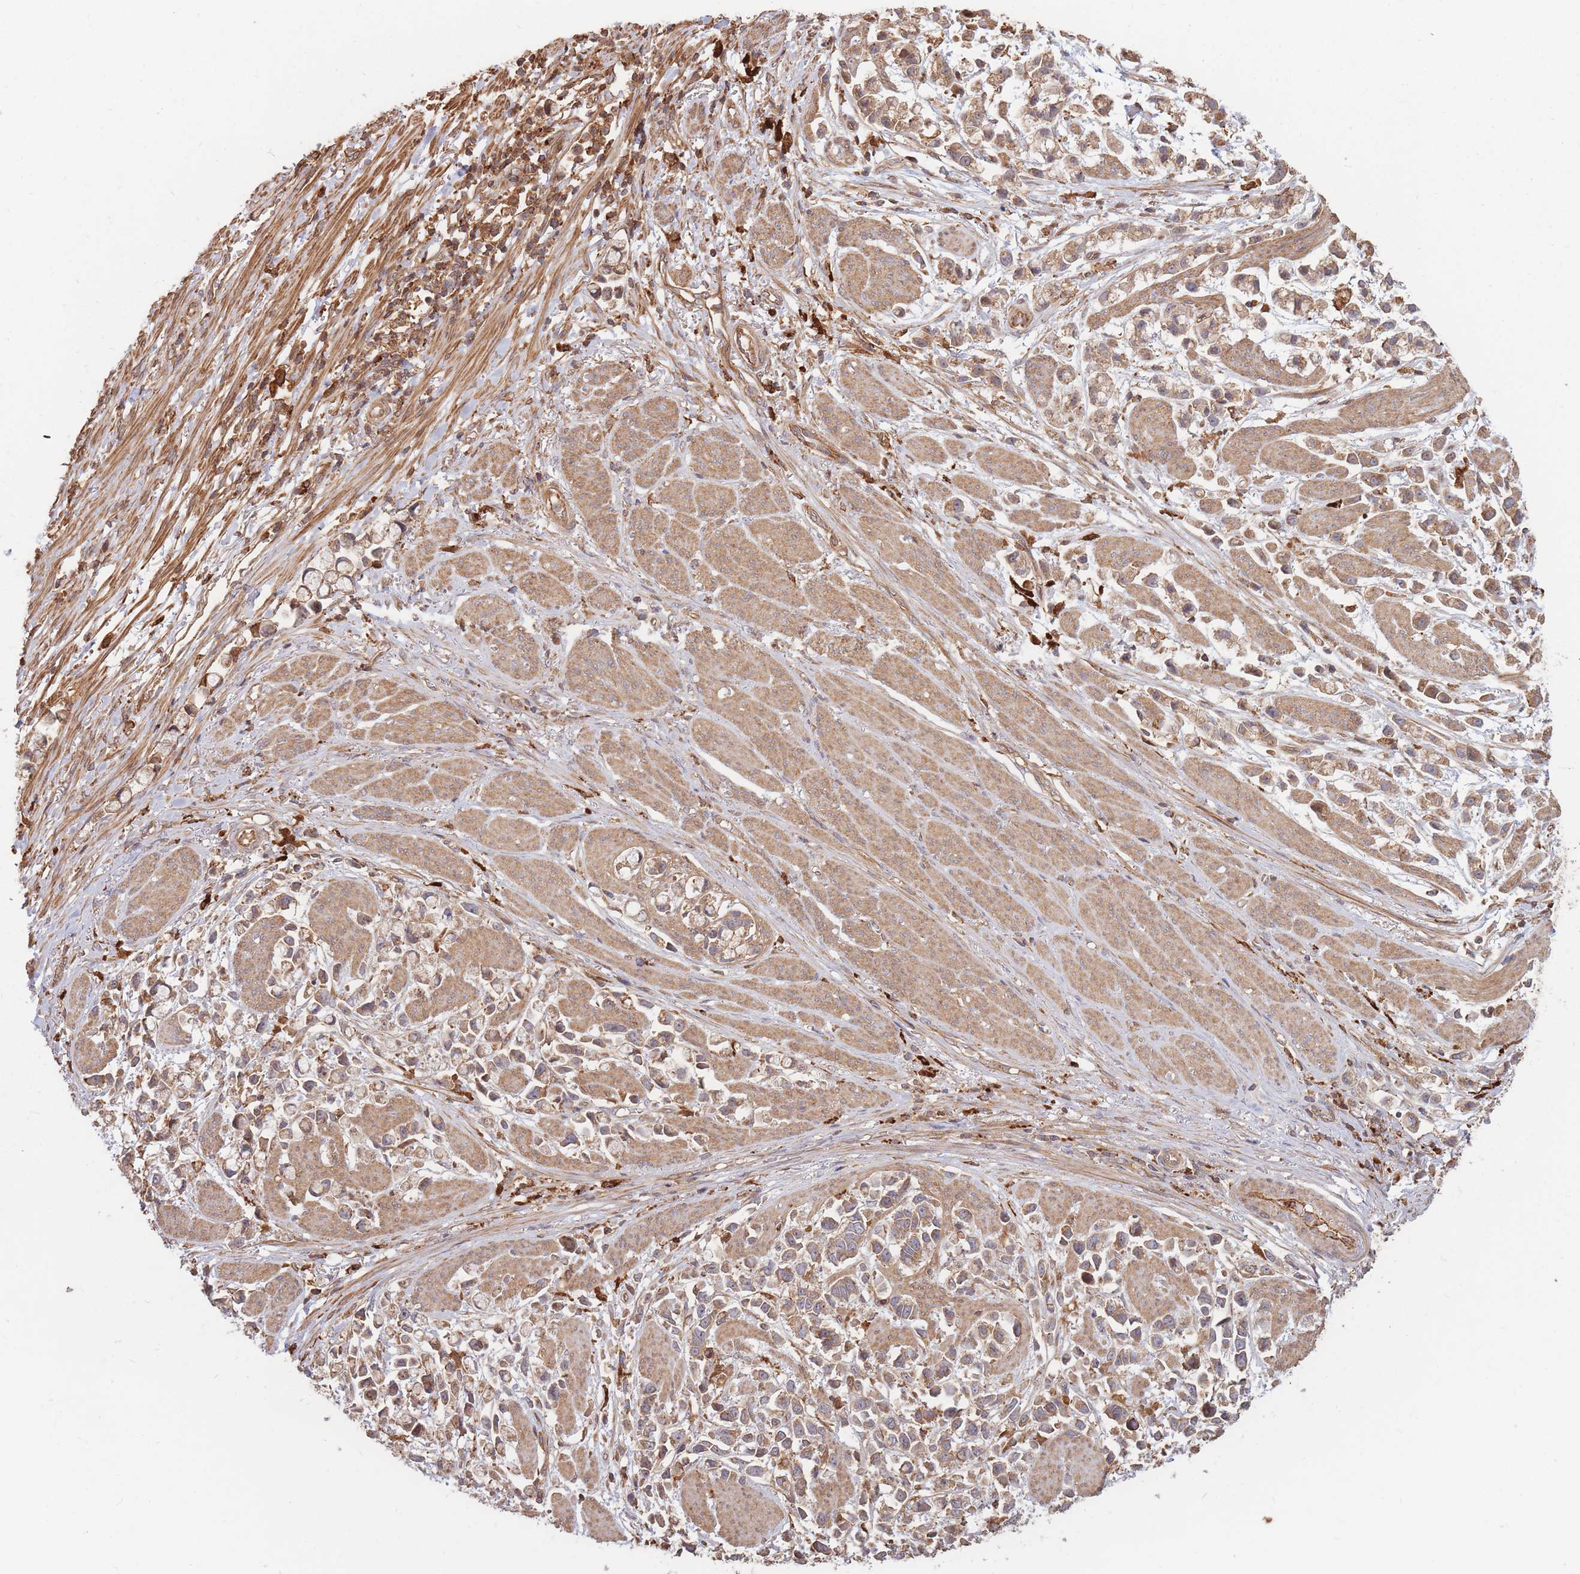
{"staining": {"intensity": "moderate", "quantity": ">75%", "location": "cytoplasmic/membranous"}, "tissue": "stomach cancer", "cell_type": "Tumor cells", "image_type": "cancer", "snomed": [{"axis": "morphology", "description": "Adenocarcinoma, NOS"}, {"axis": "topography", "description": "Stomach"}], "caption": "Tumor cells exhibit medium levels of moderate cytoplasmic/membranous positivity in approximately >75% of cells in stomach adenocarcinoma.", "gene": "RASSF2", "patient": {"sex": "female", "age": 81}}